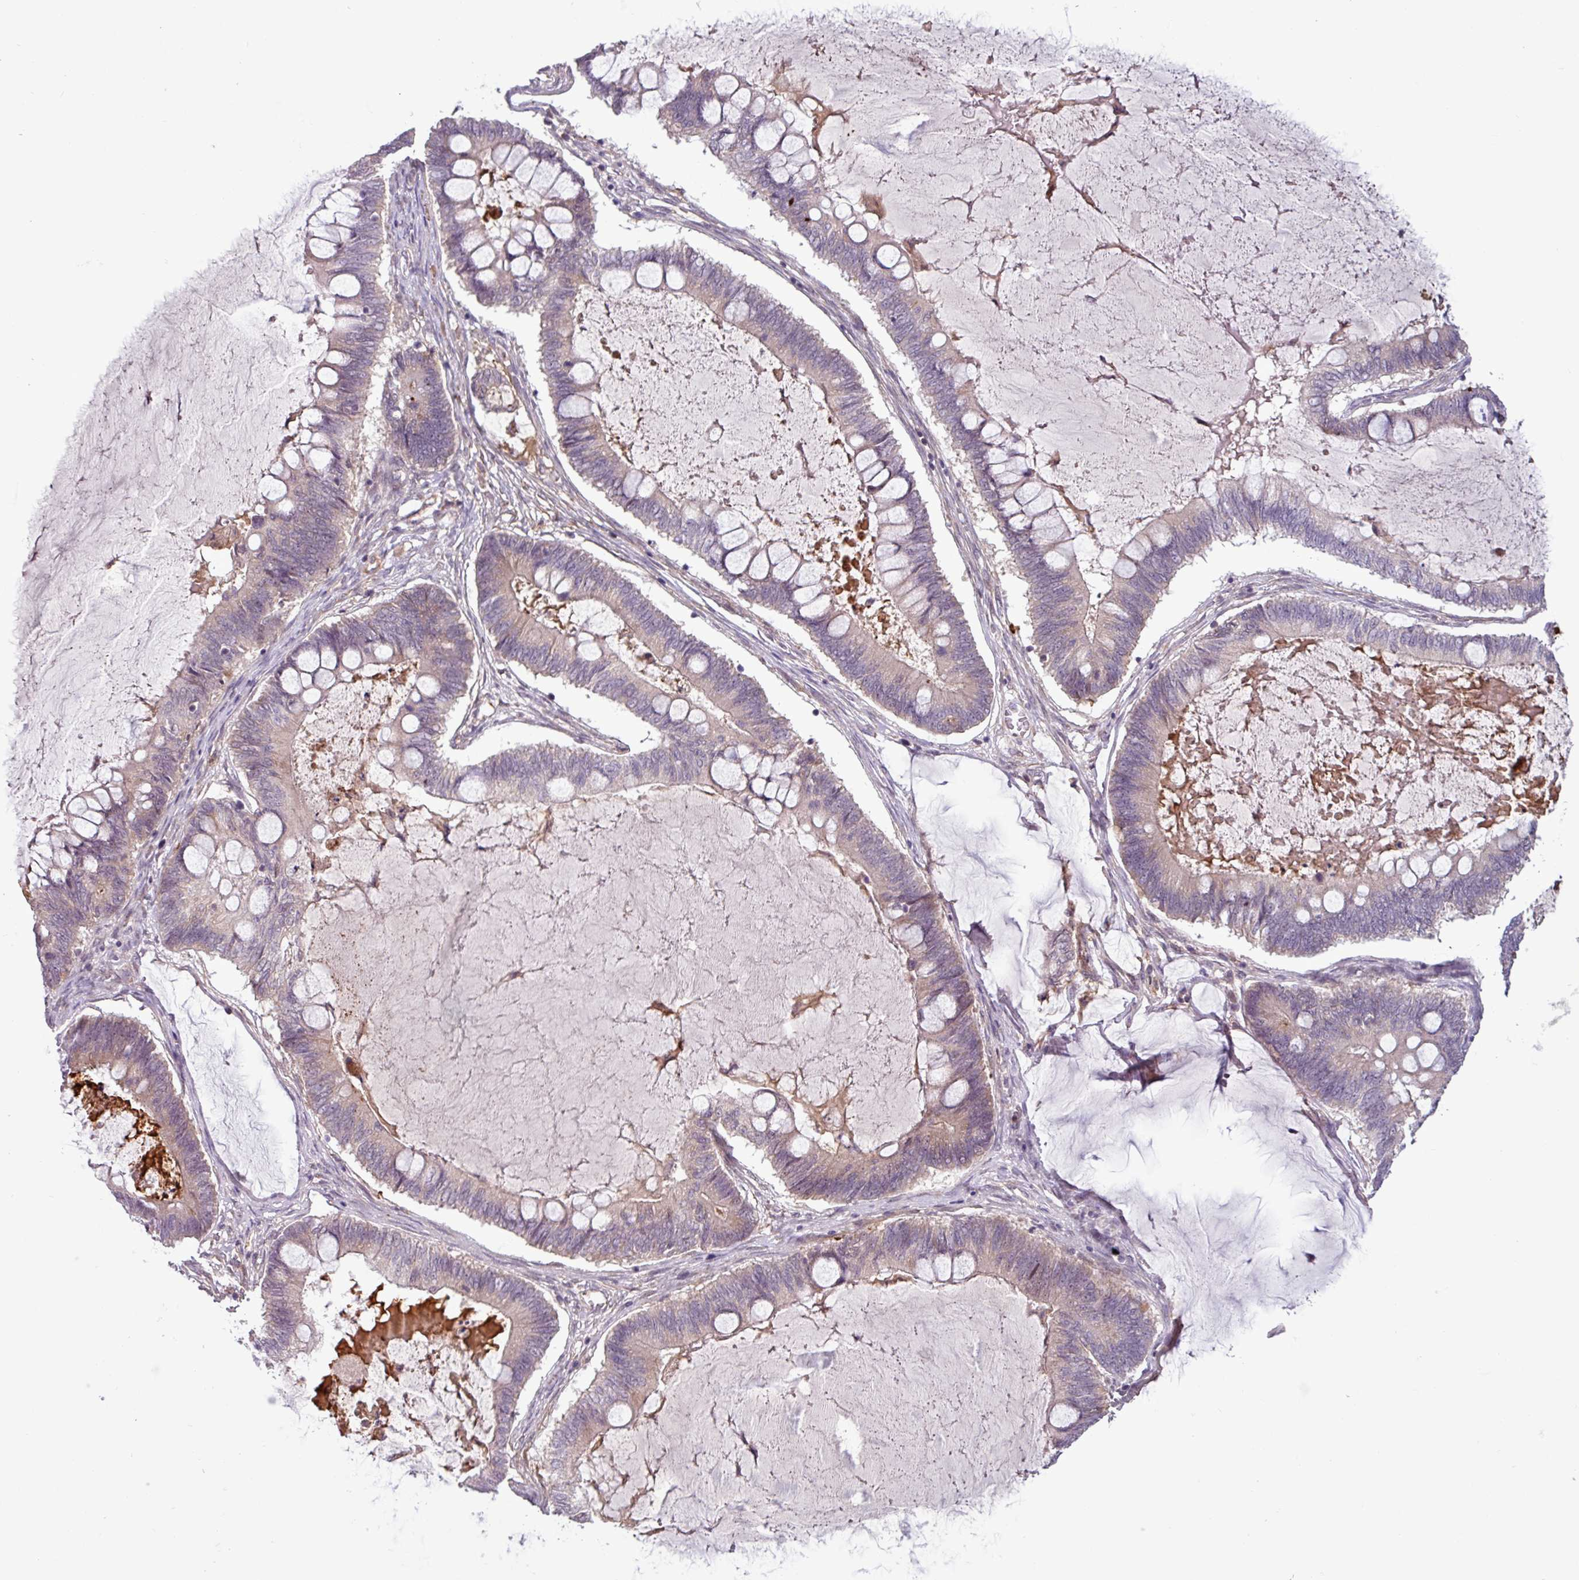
{"staining": {"intensity": "moderate", "quantity": "<25%", "location": "cytoplasmic/membranous"}, "tissue": "ovarian cancer", "cell_type": "Tumor cells", "image_type": "cancer", "snomed": [{"axis": "morphology", "description": "Cystadenocarcinoma, mucinous, NOS"}, {"axis": "topography", "description": "Ovary"}], "caption": "High-magnification brightfield microscopy of ovarian cancer (mucinous cystadenocarcinoma) stained with DAB (brown) and counterstained with hematoxylin (blue). tumor cells exhibit moderate cytoplasmic/membranous positivity is present in about<25% of cells. The staining is performed using DAB (3,3'-diaminobenzidine) brown chromogen to label protein expression. The nuclei are counter-stained blue using hematoxylin.", "gene": "PCED1A", "patient": {"sex": "female", "age": 61}}